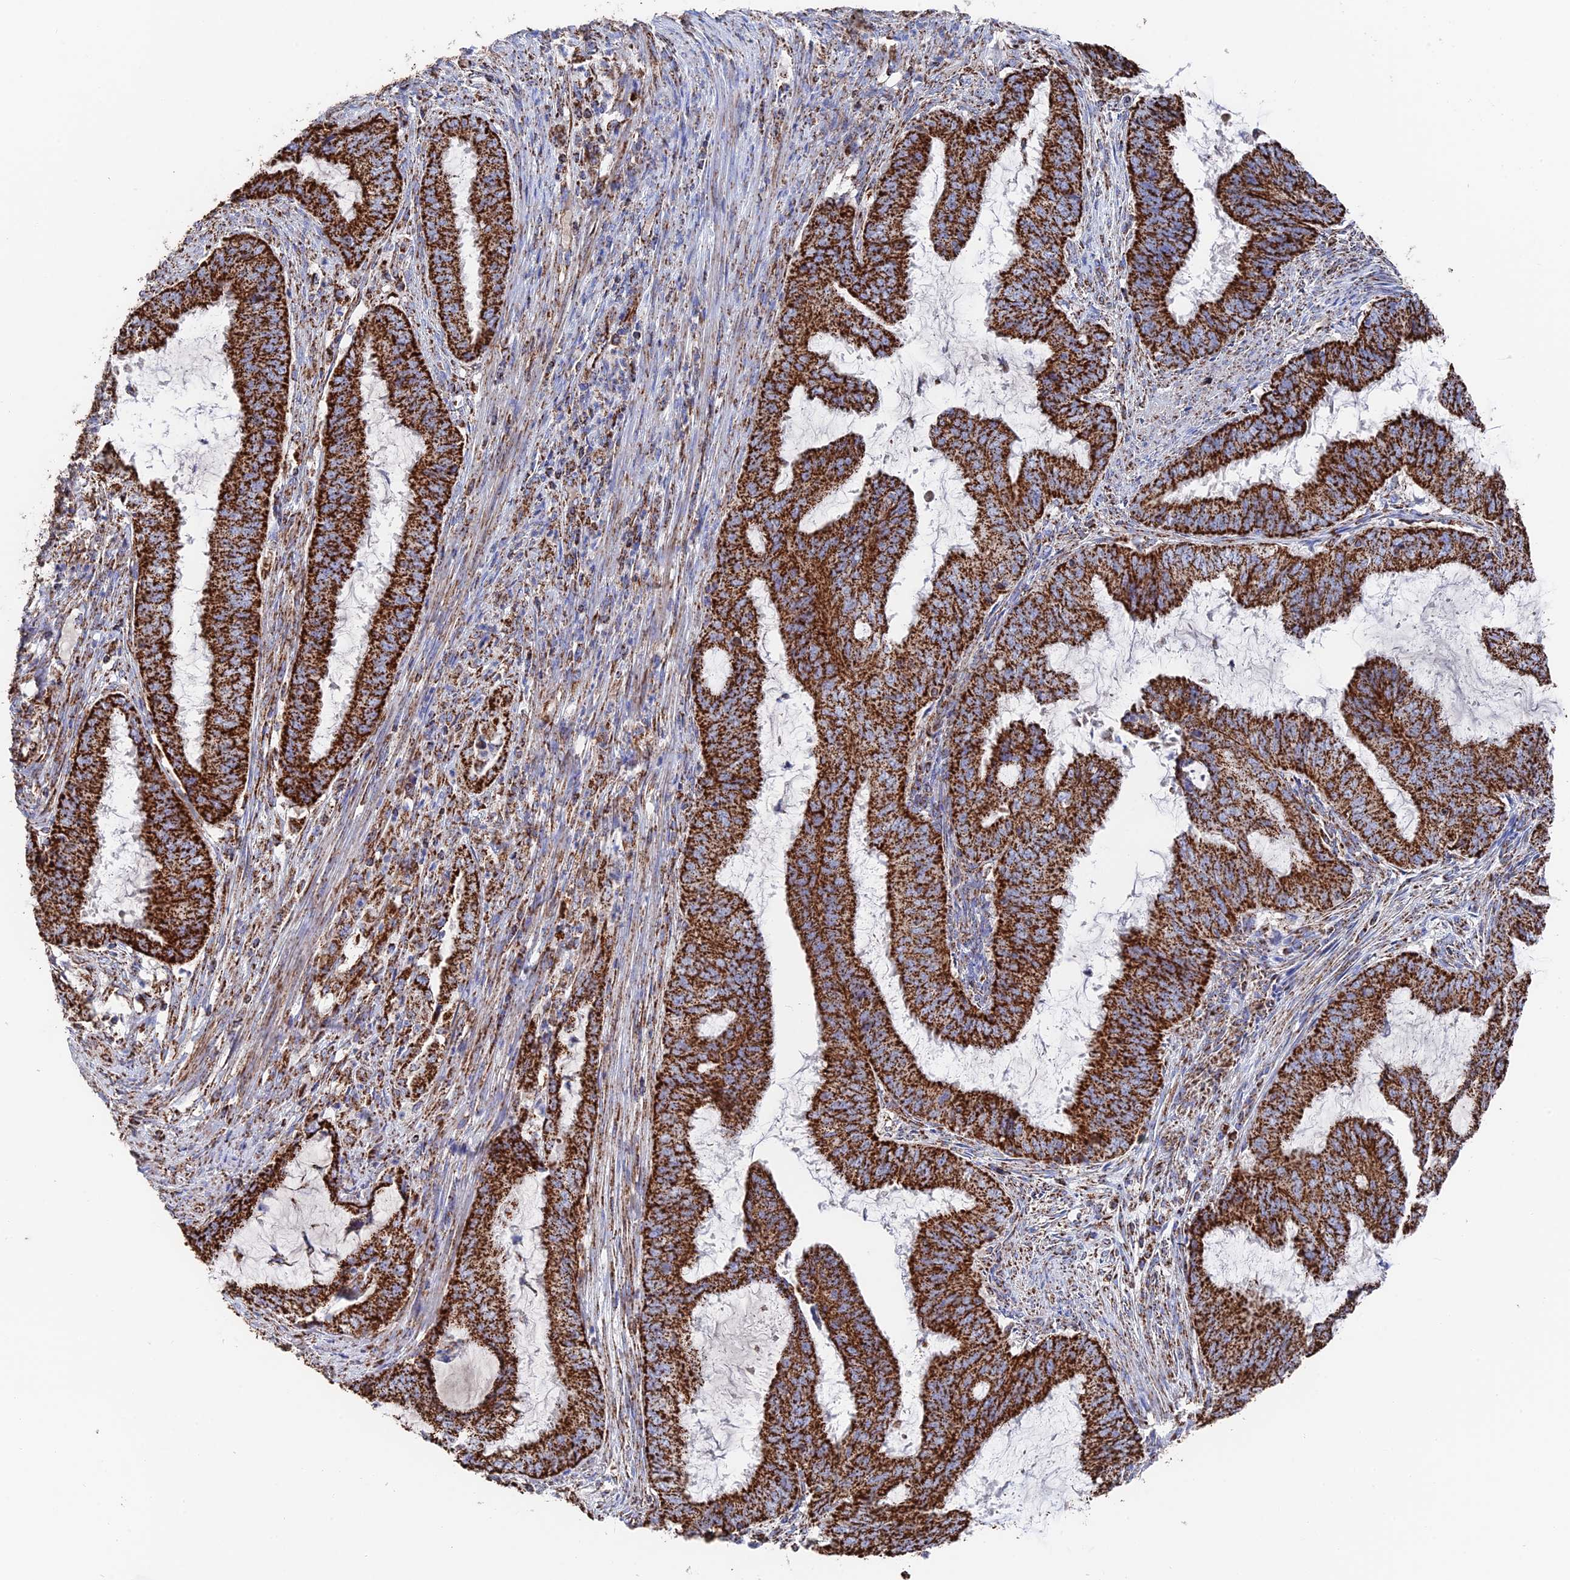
{"staining": {"intensity": "strong", "quantity": ">75%", "location": "cytoplasmic/membranous"}, "tissue": "endometrial cancer", "cell_type": "Tumor cells", "image_type": "cancer", "snomed": [{"axis": "morphology", "description": "Adenocarcinoma, NOS"}, {"axis": "topography", "description": "Endometrium"}], "caption": "Endometrial cancer (adenocarcinoma) was stained to show a protein in brown. There is high levels of strong cytoplasmic/membranous staining in about >75% of tumor cells. The staining is performed using DAB (3,3'-diaminobenzidine) brown chromogen to label protein expression. The nuclei are counter-stained blue using hematoxylin.", "gene": "HAUS8", "patient": {"sex": "female", "age": 51}}